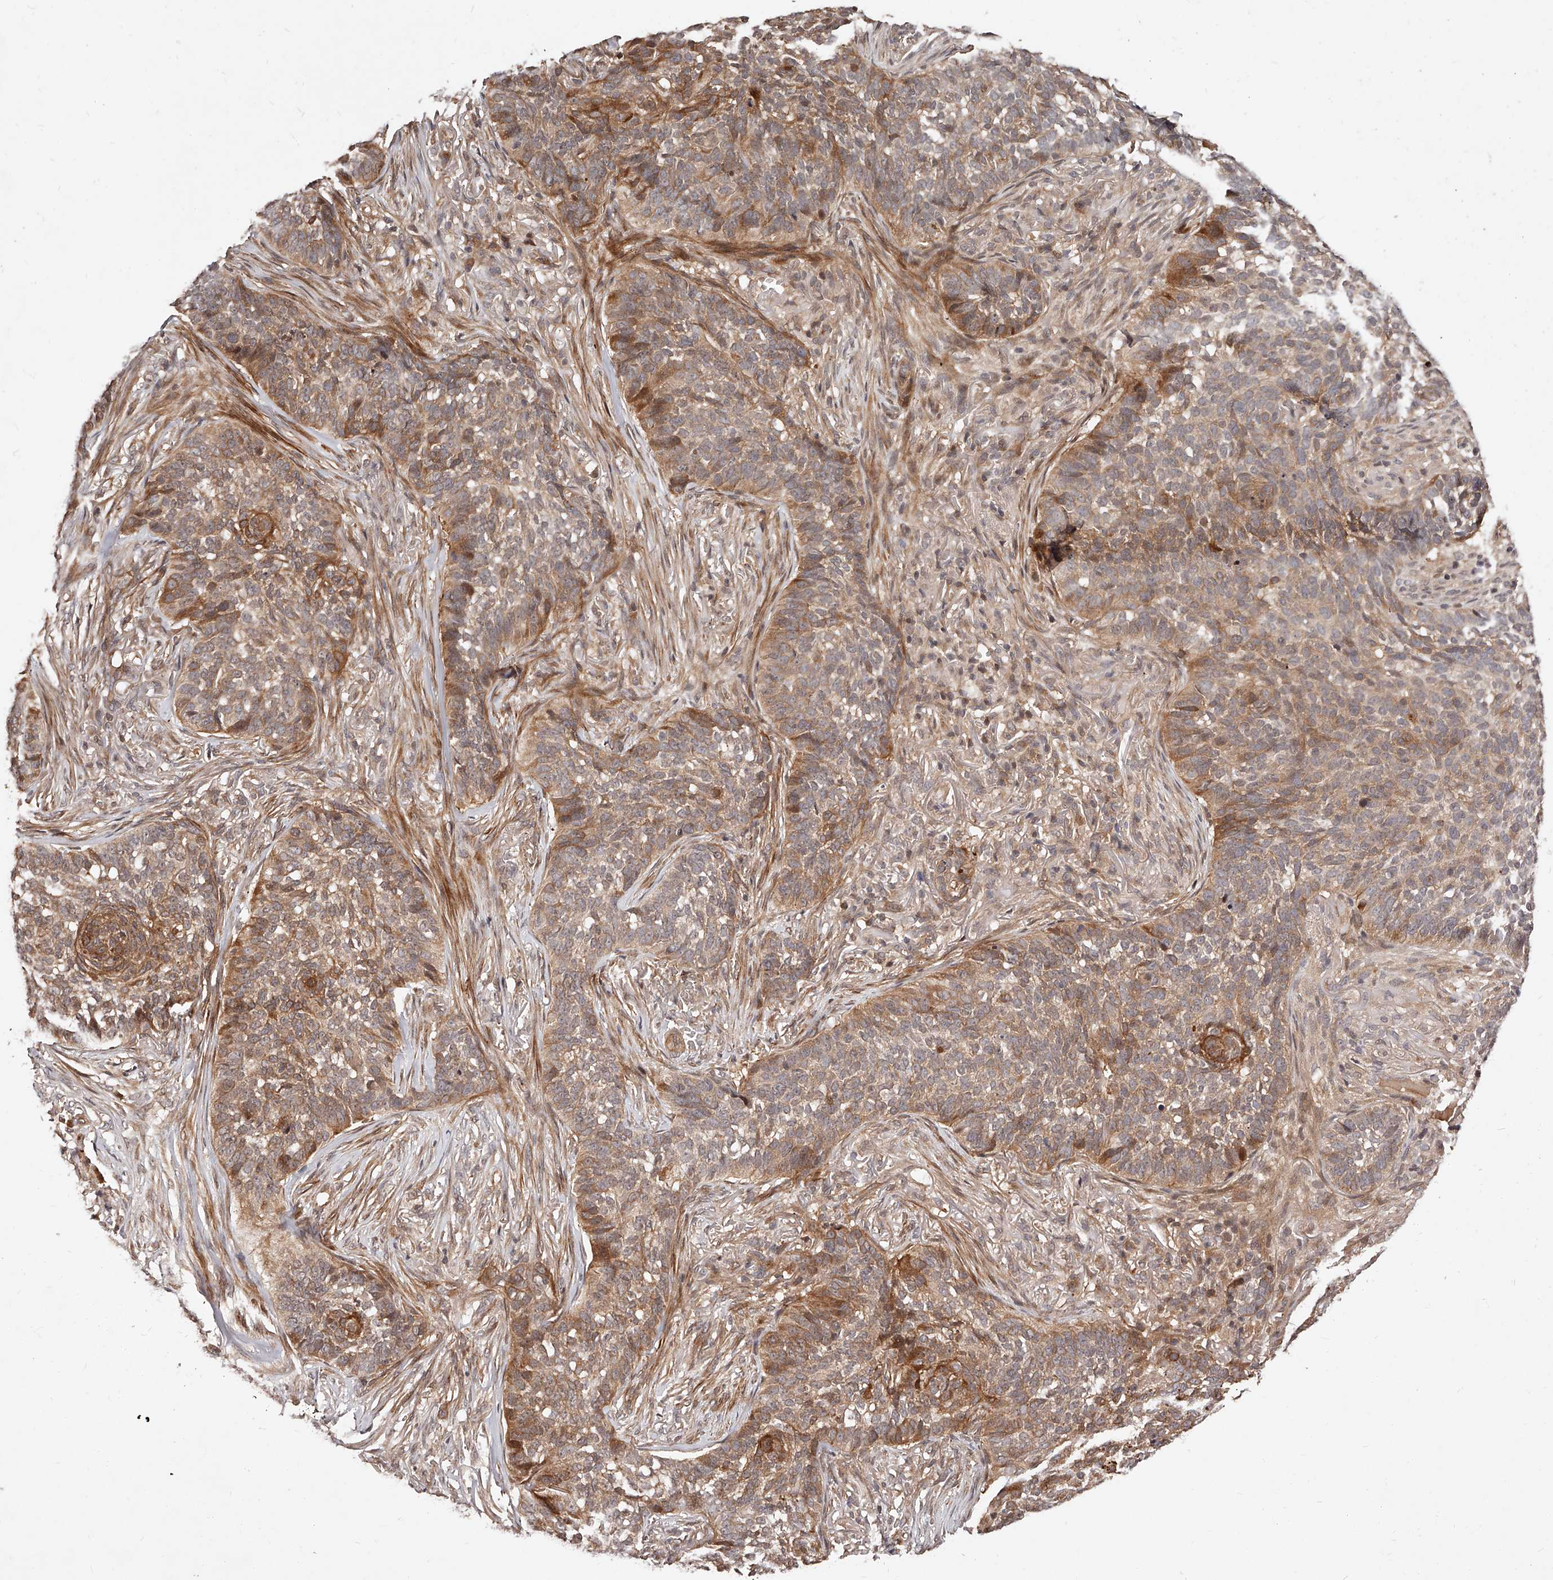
{"staining": {"intensity": "moderate", "quantity": ">75%", "location": "cytoplasmic/membranous"}, "tissue": "skin cancer", "cell_type": "Tumor cells", "image_type": "cancer", "snomed": [{"axis": "morphology", "description": "Basal cell carcinoma"}, {"axis": "topography", "description": "Skin"}], "caption": "Brown immunohistochemical staining in skin basal cell carcinoma exhibits moderate cytoplasmic/membranous staining in approximately >75% of tumor cells. (DAB (3,3'-diaminobenzidine) = brown stain, brightfield microscopy at high magnification).", "gene": "CUL7", "patient": {"sex": "male", "age": 85}}